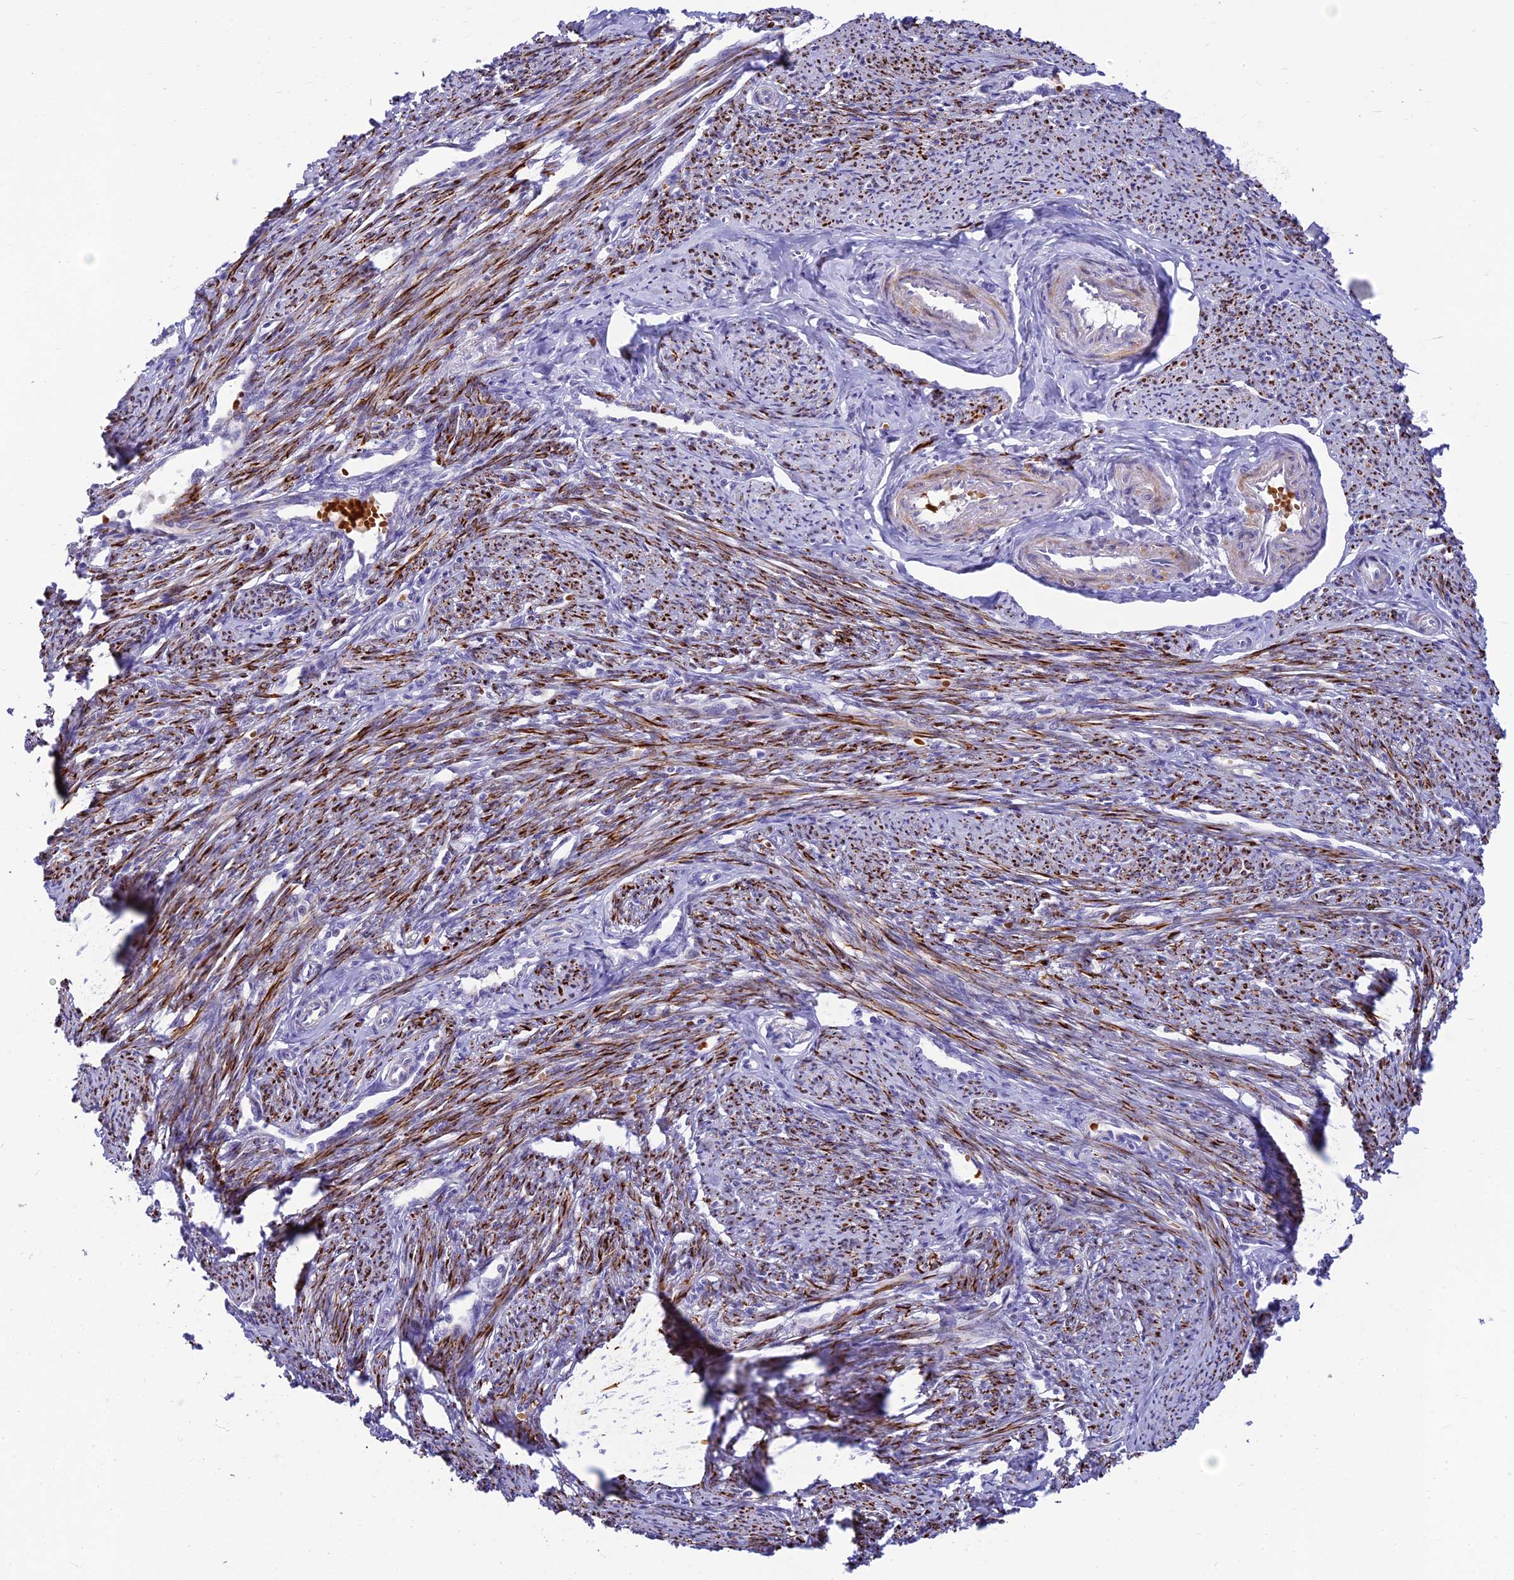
{"staining": {"intensity": "strong", "quantity": ">75%", "location": "cytoplasmic/membranous"}, "tissue": "smooth muscle", "cell_type": "Smooth muscle cells", "image_type": "normal", "snomed": [{"axis": "morphology", "description": "Normal tissue, NOS"}, {"axis": "topography", "description": "Smooth muscle"}, {"axis": "topography", "description": "Uterus"}], "caption": "Strong cytoplasmic/membranous staining for a protein is identified in about >75% of smooth muscle cells of normal smooth muscle using IHC.", "gene": "CLIP4", "patient": {"sex": "female", "age": 59}}